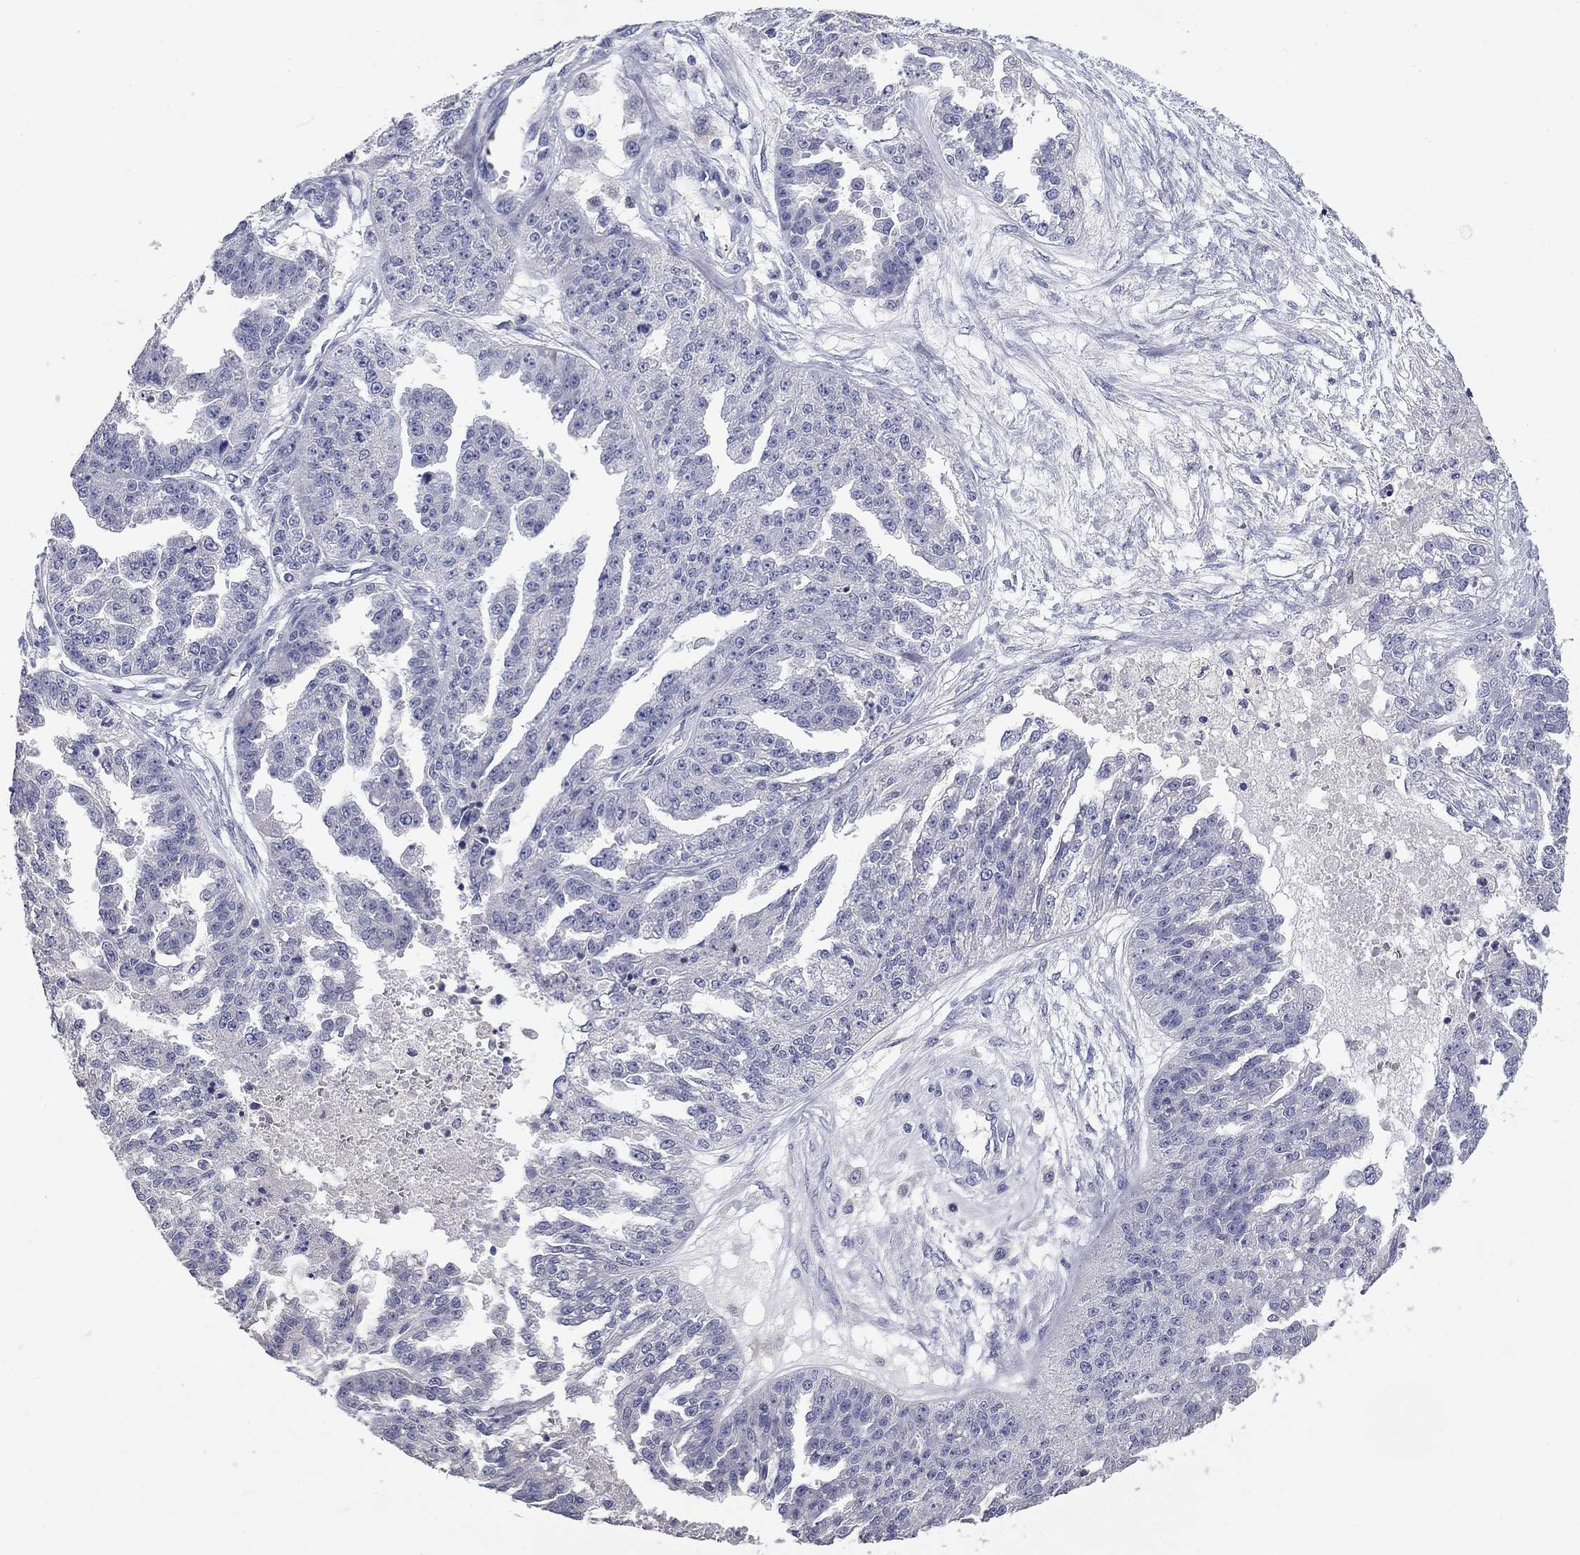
{"staining": {"intensity": "negative", "quantity": "none", "location": "none"}, "tissue": "ovarian cancer", "cell_type": "Tumor cells", "image_type": "cancer", "snomed": [{"axis": "morphology", "description": "Cystadenocarcinoma, serous, NOS"}, {"axis": "topography", "description": "Ovary"}], "caption": "Immunohistochemical staining of ovarian cancer (serous cystadenocarcinoma) displays no significant staining in tumor cells. (Stains: DAB IHC with hematoxylin counter stain, Microscopy: brightfield microscopy at high magnification).", "gene": "PLEK", "patient": {"sex": "female", "age": 58}}